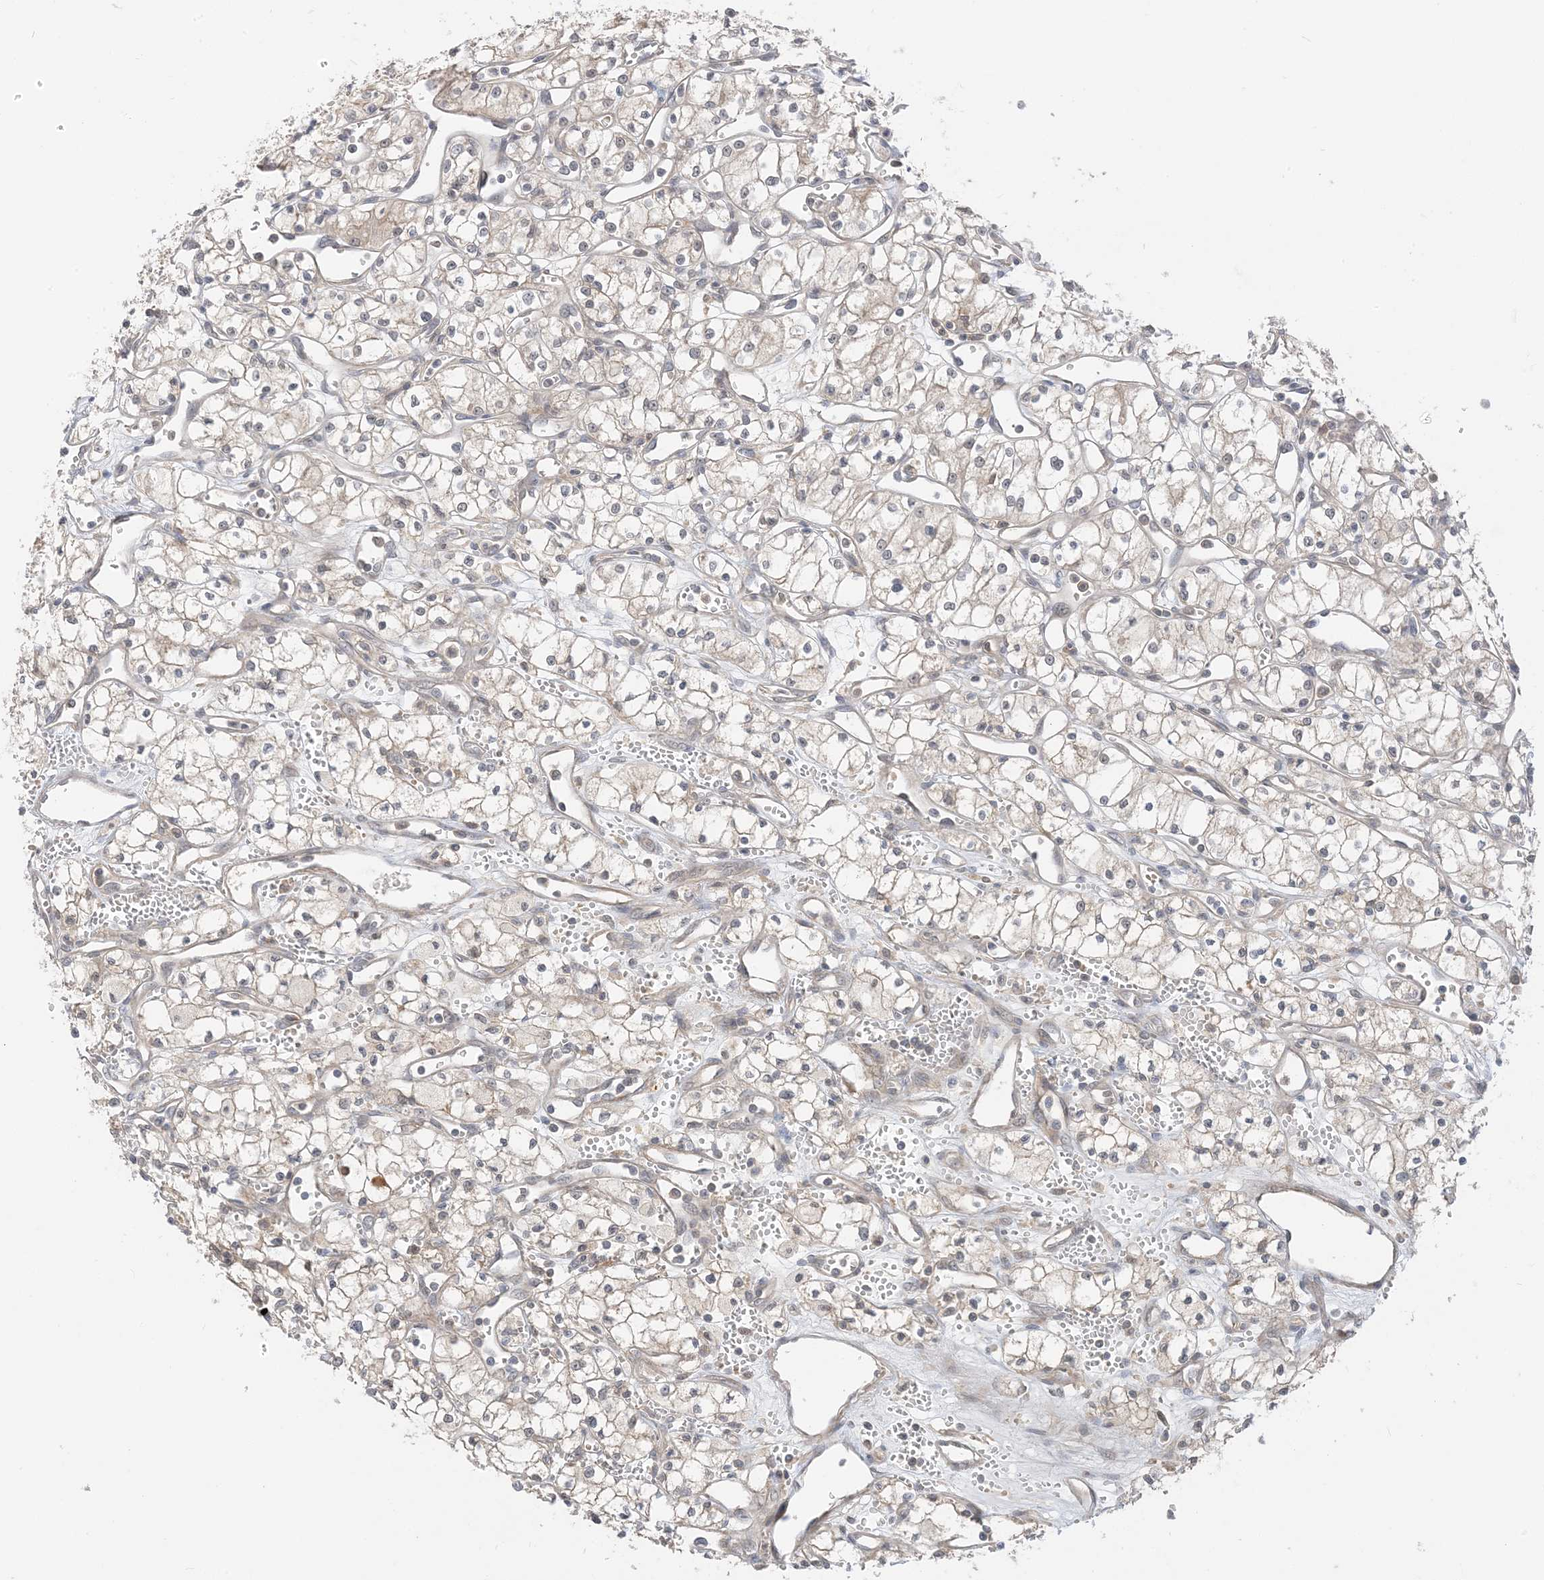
{"staining": {"intensity": "negative", "quantity": "none", "location": "none"}, "tissue": "renal cancer", "cell_type": "Tumor cells", "image_type": "cancer", "snomed": [{"axis": "morphology", "description": "Adenocarcinoma, NOS"}, {"axis": "topography", "description": "Kidney"}], "caption": "IHC of adenocarcinoma (renal) demonstrates no staining in tumor cells.", "gene": "WDR26", "patient": {"sex": "male", "age": 59}}